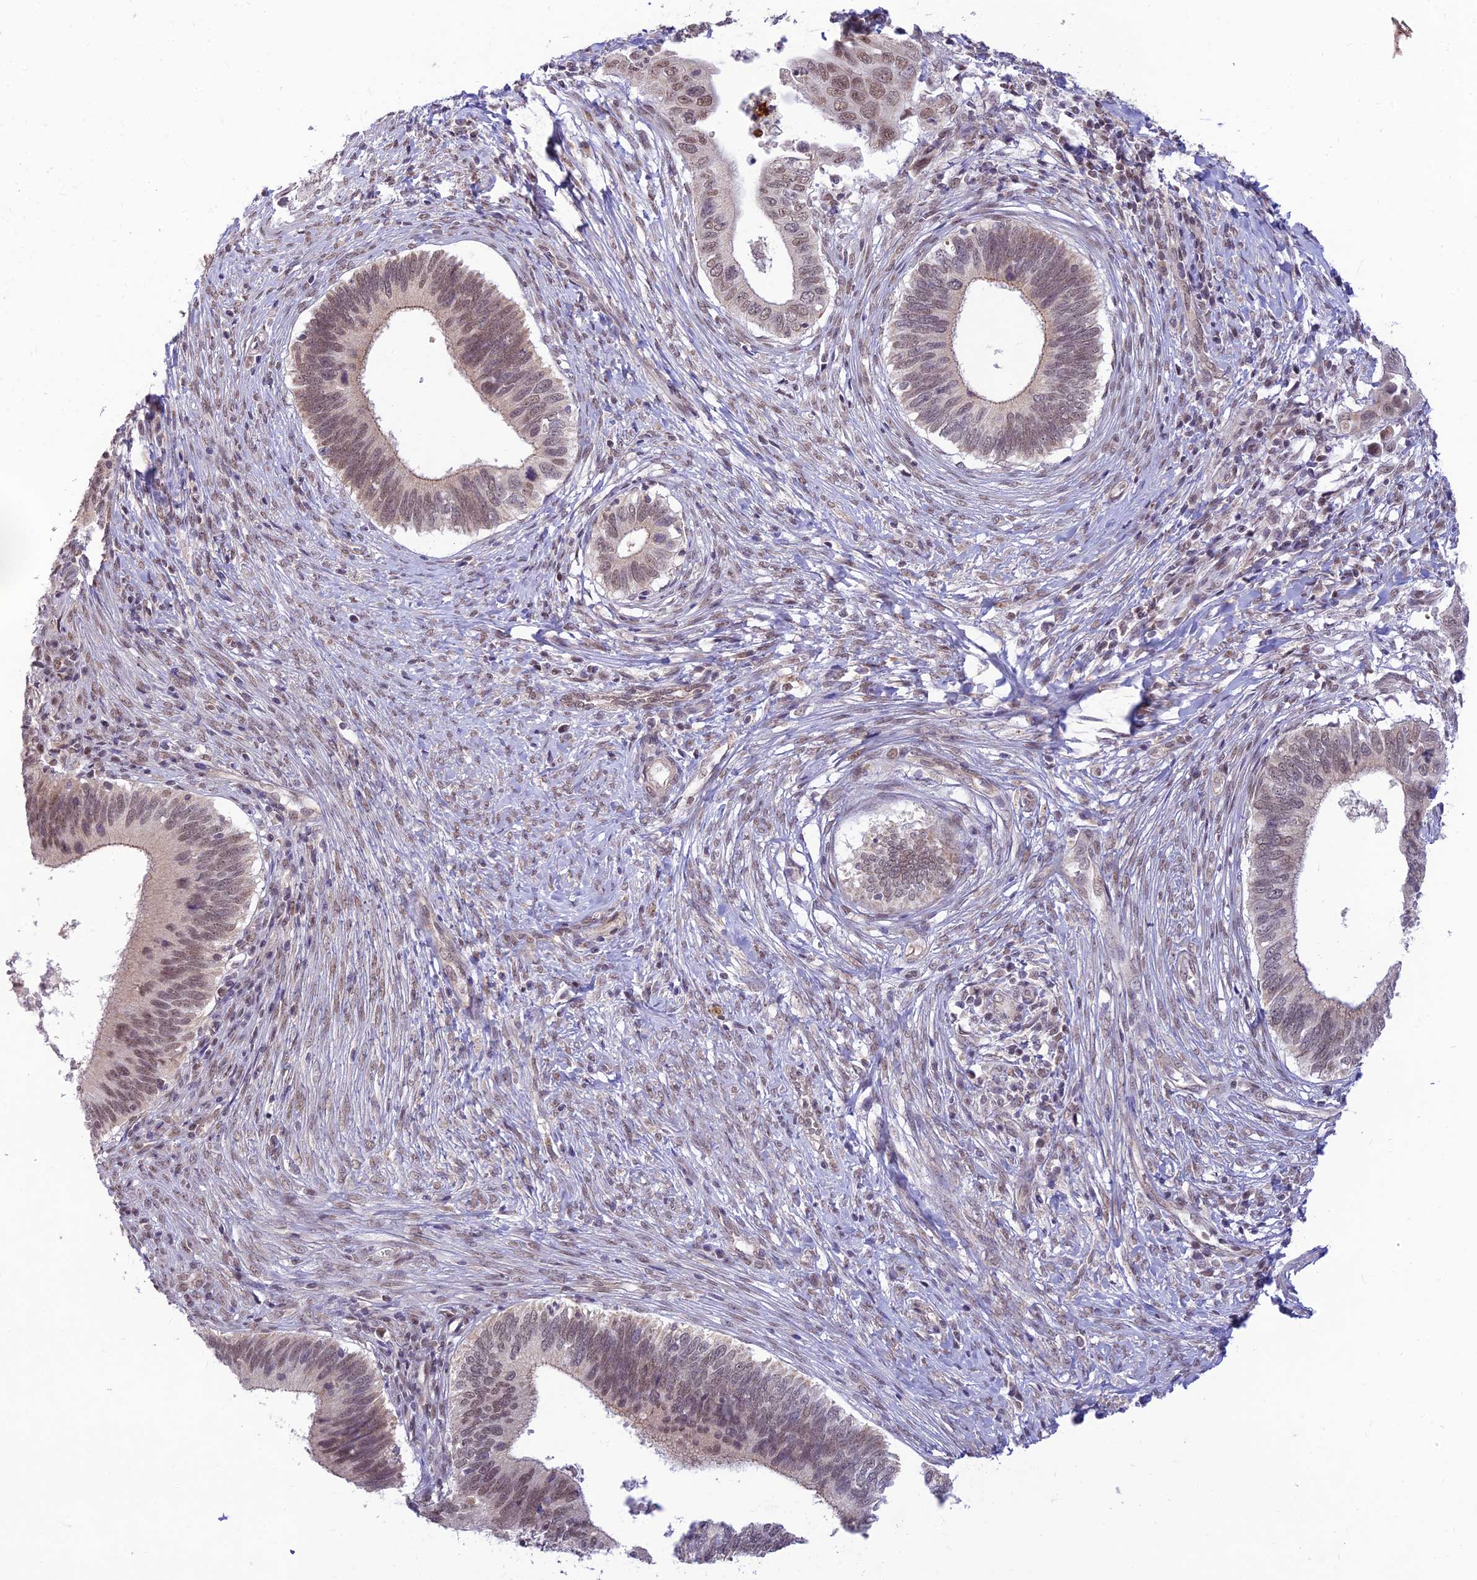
{"staining": {"intensity": "moderate", "quantity": "25%-75%", "location": "nuclear"}, "tissue": "cervical cancer", "cell_type": "Tumor cells", "image_type": "cancer", "snomed": [{"axis": "morphology", "description": "Adenocarcinoma, NOS"}, {"axis": "topography", "description": "Cervix"}], "caption": "Cervical cancer stained with DAB immunohistochemistry (IHC) exhibits medium levels of moderate nuclear staining in about 25%-75% of tumor cells. (Brightfield microscopy of DAB IHC at high magnification).", "gene": "MICOS13", "patient": {"sex": "female", "age": 42}}